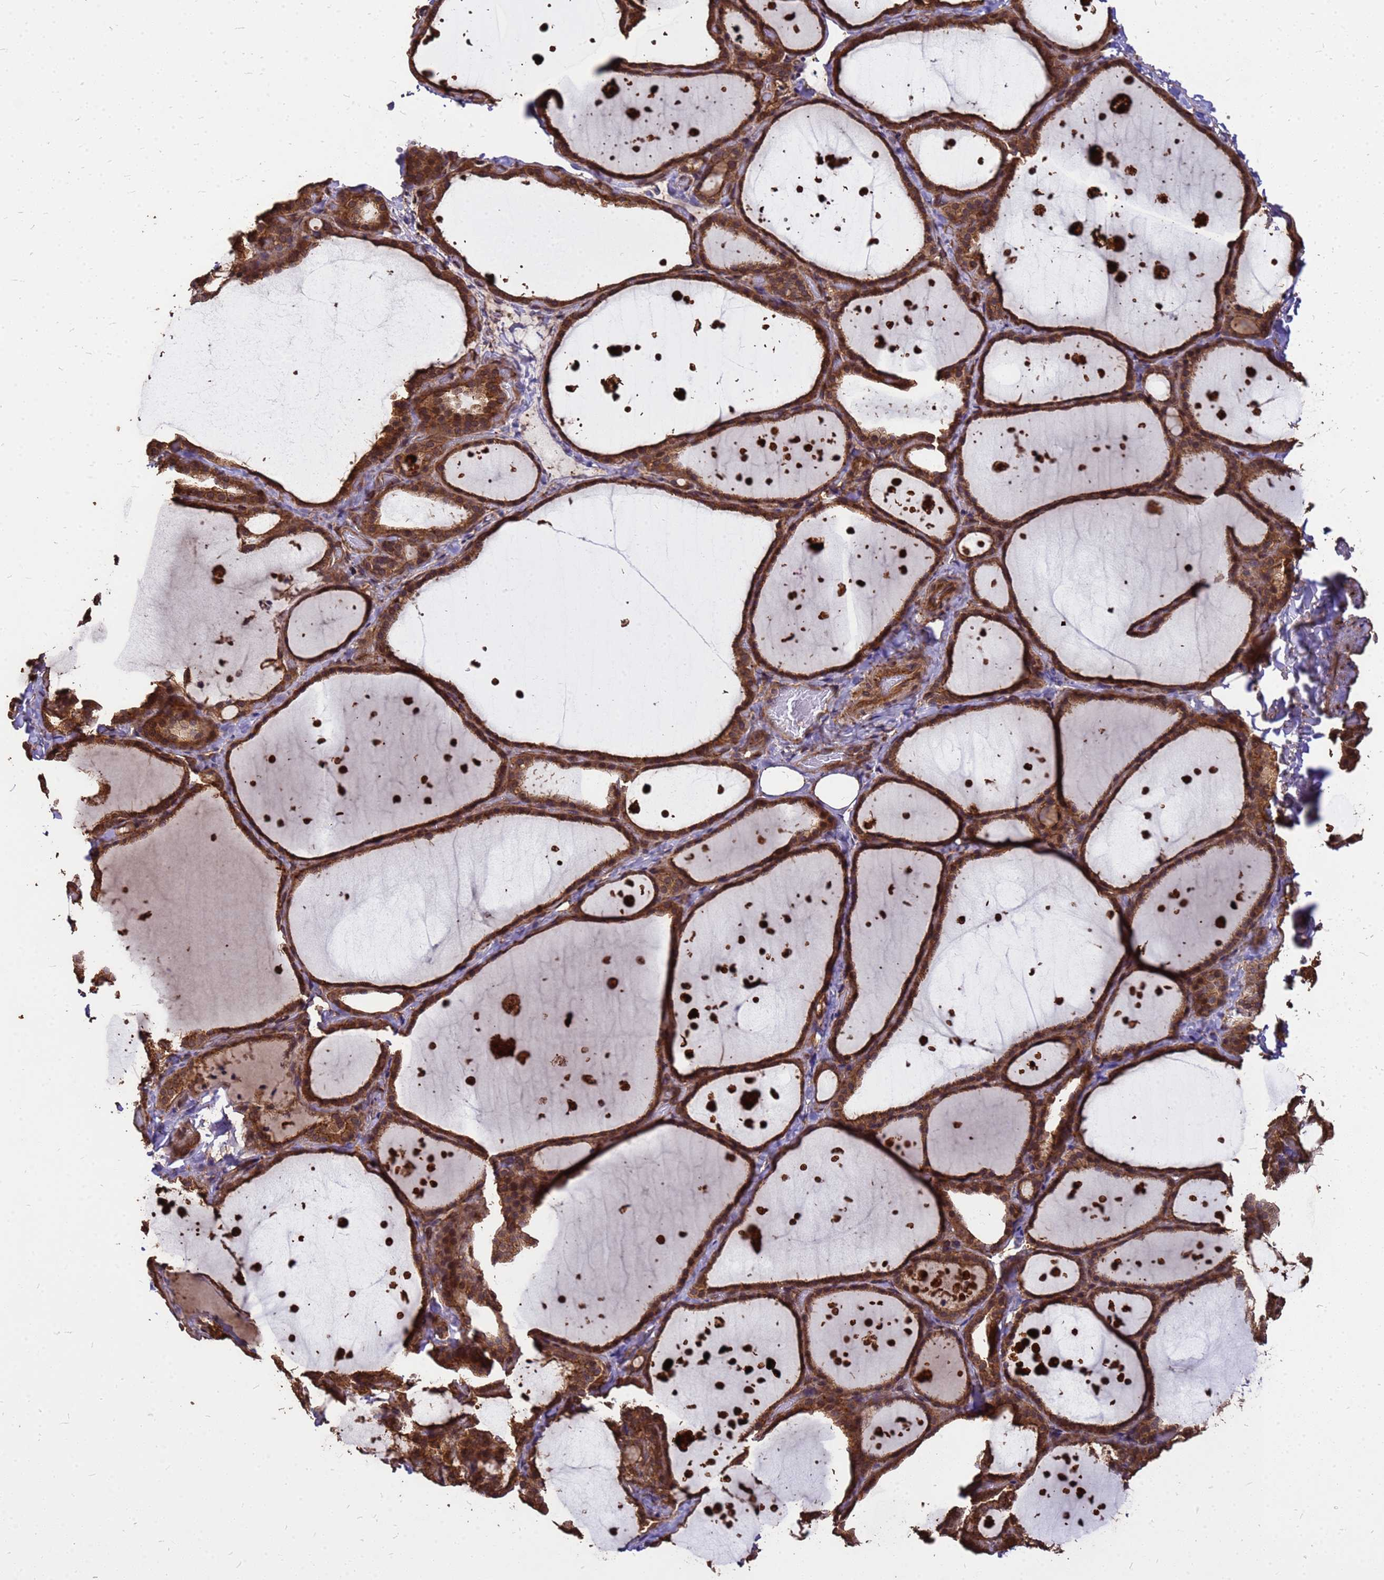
{"staining": {"intensity": "strong", "quantity": ">75%", "location": "cytoplasmic/membranous,nuclear"}, "tissue": "thyroid gland", "cell_type": "Glandular cells", "image_type": "normal", "snomed": [{"axis": "morphology", "description": "Normal tissue, NOS"}, {"axis": "topography", "description": "Thyroid gland"}], "caption": "IHC image of unremarkable thyroid gland: thyroid gland stained using immunohistochemistry (IHC) exhibits high levels of strong protein expression localized specifically in the cytoplasmic/membranous,nuclear of glandular cells, appearing as a cytoplasmic/membranous,nuclear brown color.", "gene": "ZNF618", "patient": {"sex": "female", "age": 44}}